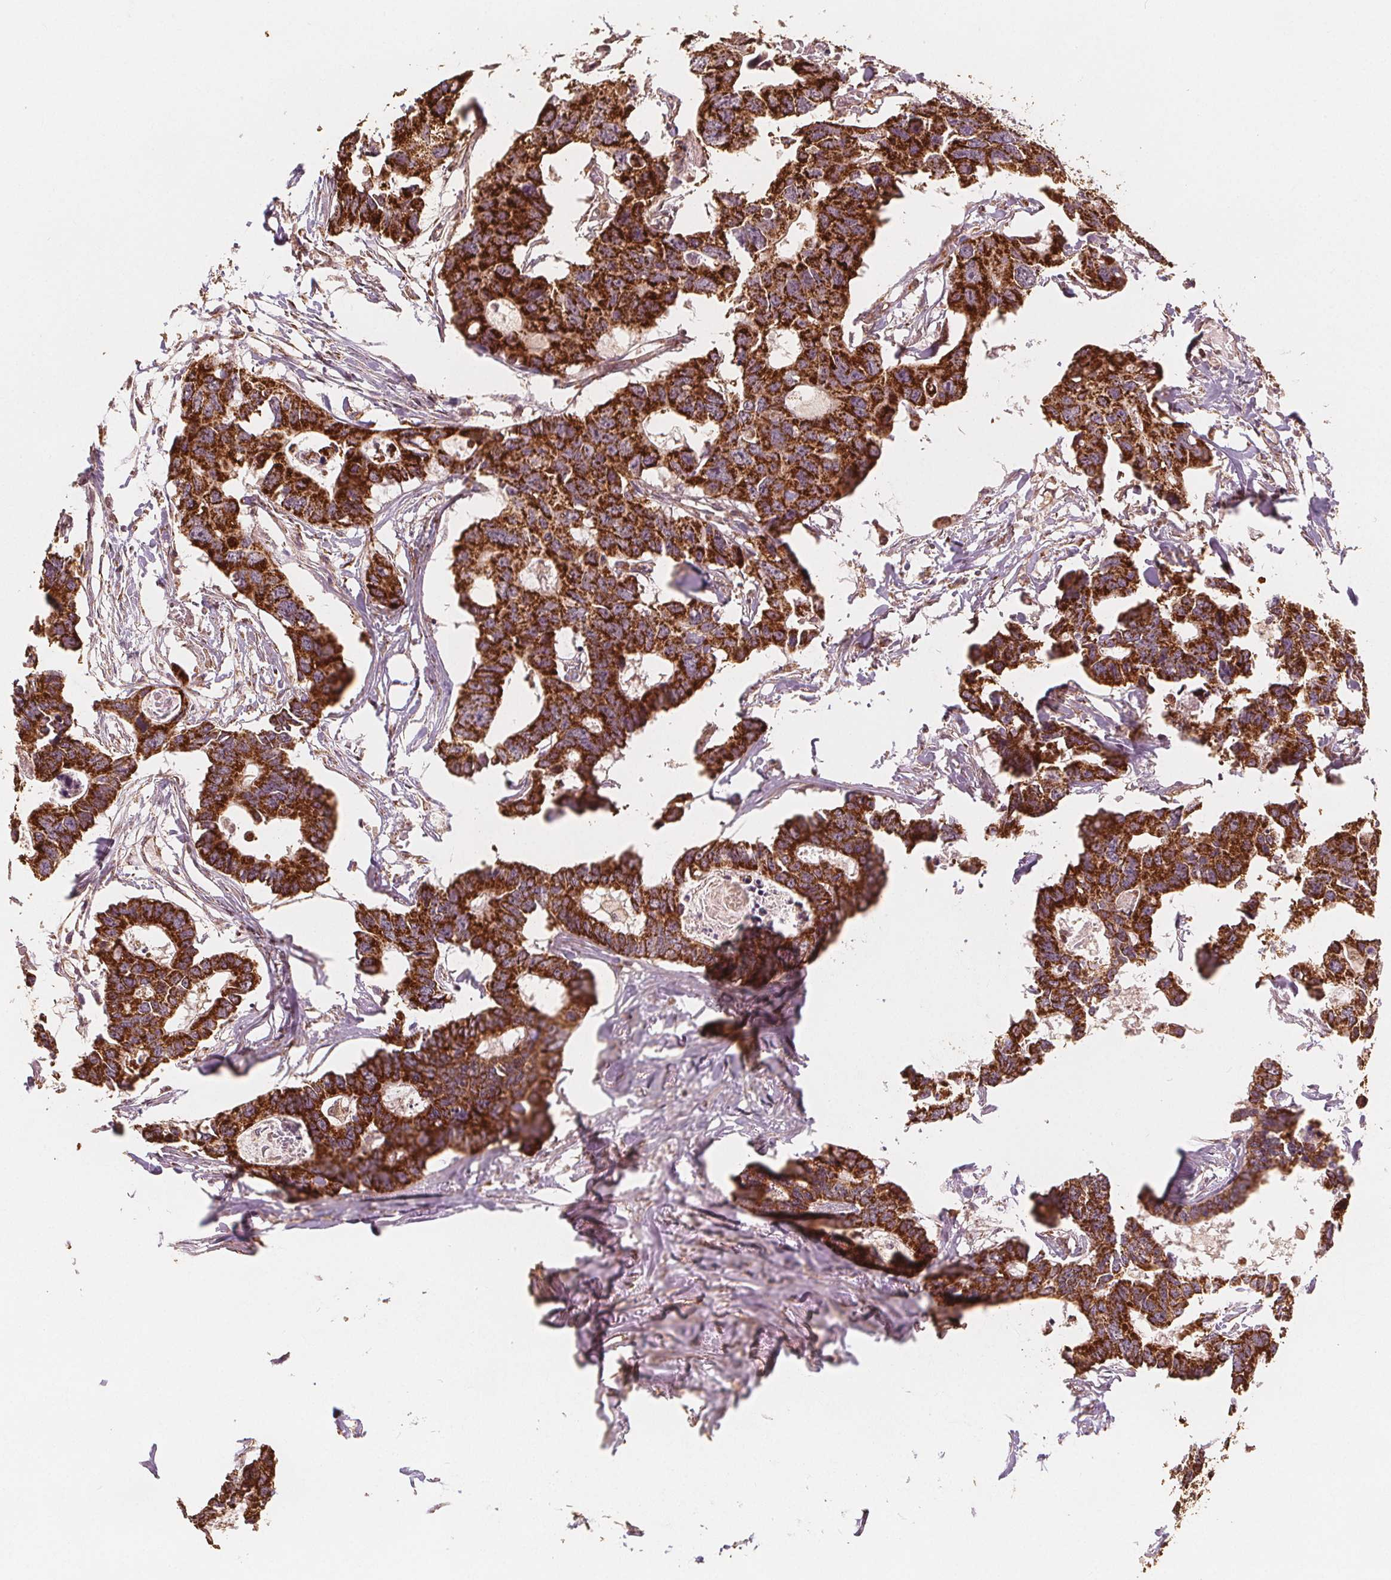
{"staining": {"intensity": "strong", "quantity": ">75%", "location": "cytoplasmic/membranous"}, "tissue": "colorectal cancer", "cell_type": "Tumor cells", "image_type": "cancer", "snomed": [{"axis": "morphology", "description": "Adenocarcinoma, NOS"}, {"axis": "topography", "description": "Rectum"}], "caption": "Tumor cells exhibit high levels of strong cytoplasmic/membranous expression in about >75% of cells in human colorectal adenocarcinoma.", "gene": "PEX26", "patient": {"sex": "male", "age": 57}}